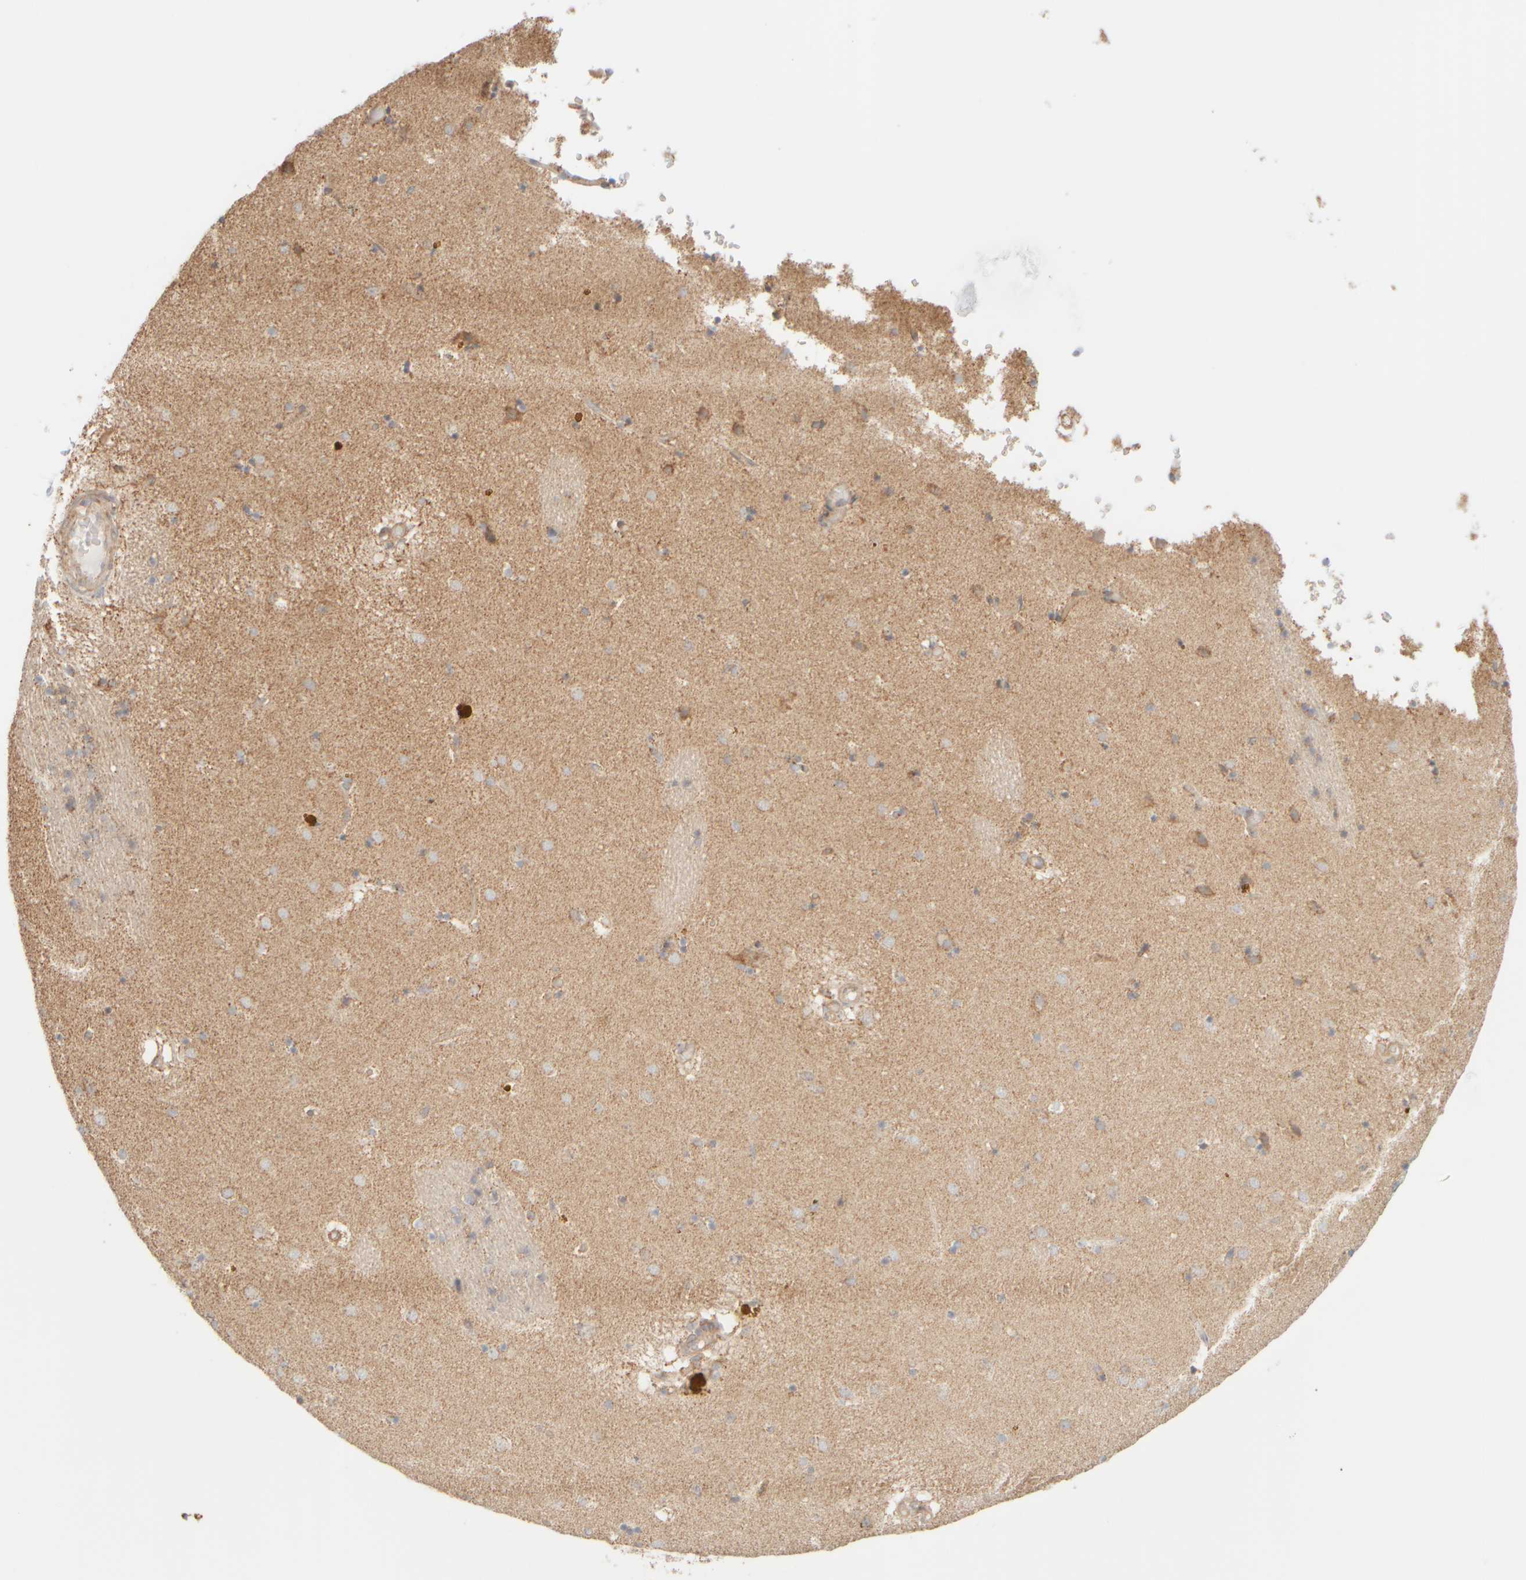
{"staining": {"intensity": "moderate", "quantity": "<25%", "location": "cytoplasmic/membranous"}, "tissue": "caudate", "cell_type": "Glial cells", "image_type": "normal", "snomed": [{"axis": "morphology", "description": "Normal tissue, NOS"}, {"axis": "topography", "description": "Lateral ventricle wall"}], "caption": "Immunohistochemical staining of unremarkable human caudate displays moderate cytoplasmic/membranous protein expression in about <25% of glial cells. (DAB (3,3'-diaminobenzidine) IHC, brown staining for protein, blue staining for nuclei).", "gene": "APBB2", "patient": {"sex": "male", "age": 70}}